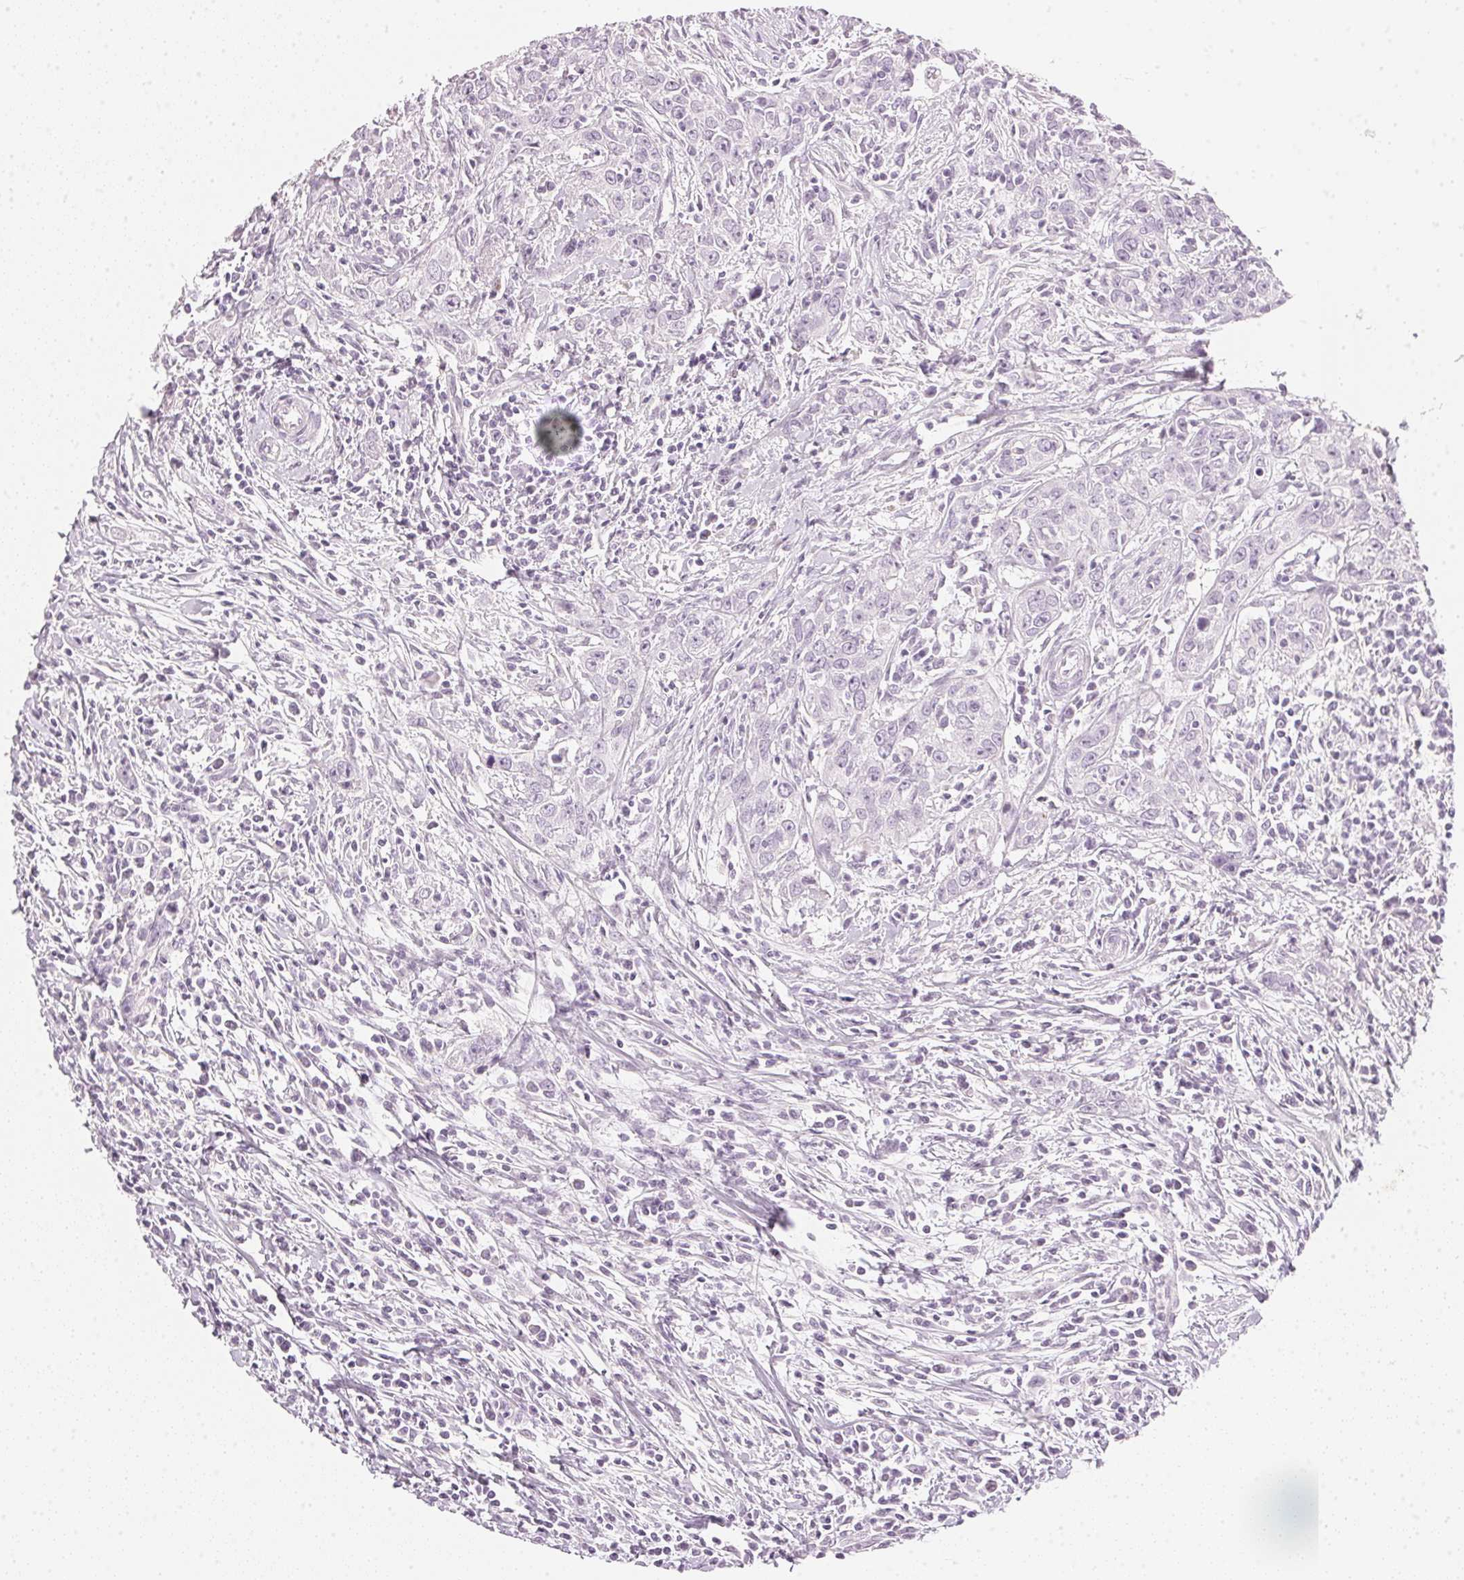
{"staining": {"intensity": "negative", "quantity": "none", "location": "none"}, "tissue": "urothelial cancer", "cell_type": "Tumor cells", "image_type": "cancer", "snomed": [{"axis": "morphology", "description": "Urothelial carcinoma, High grade"}, {"axis": "topography", "description": "Urinary bladder"}], "caption": "DAB immunohistochemical staining of urothelial cancer reveals no significant expression in tumor cells. The staining was performed using DAB (3,3'-diaminobenzidine) to visualize the protein expression in brown, while the nuclei were stained in blue with hematoxylin (Magnification: 20x).", "gene": "CHST4", "patient": {"sex": "male", "age": 83}}